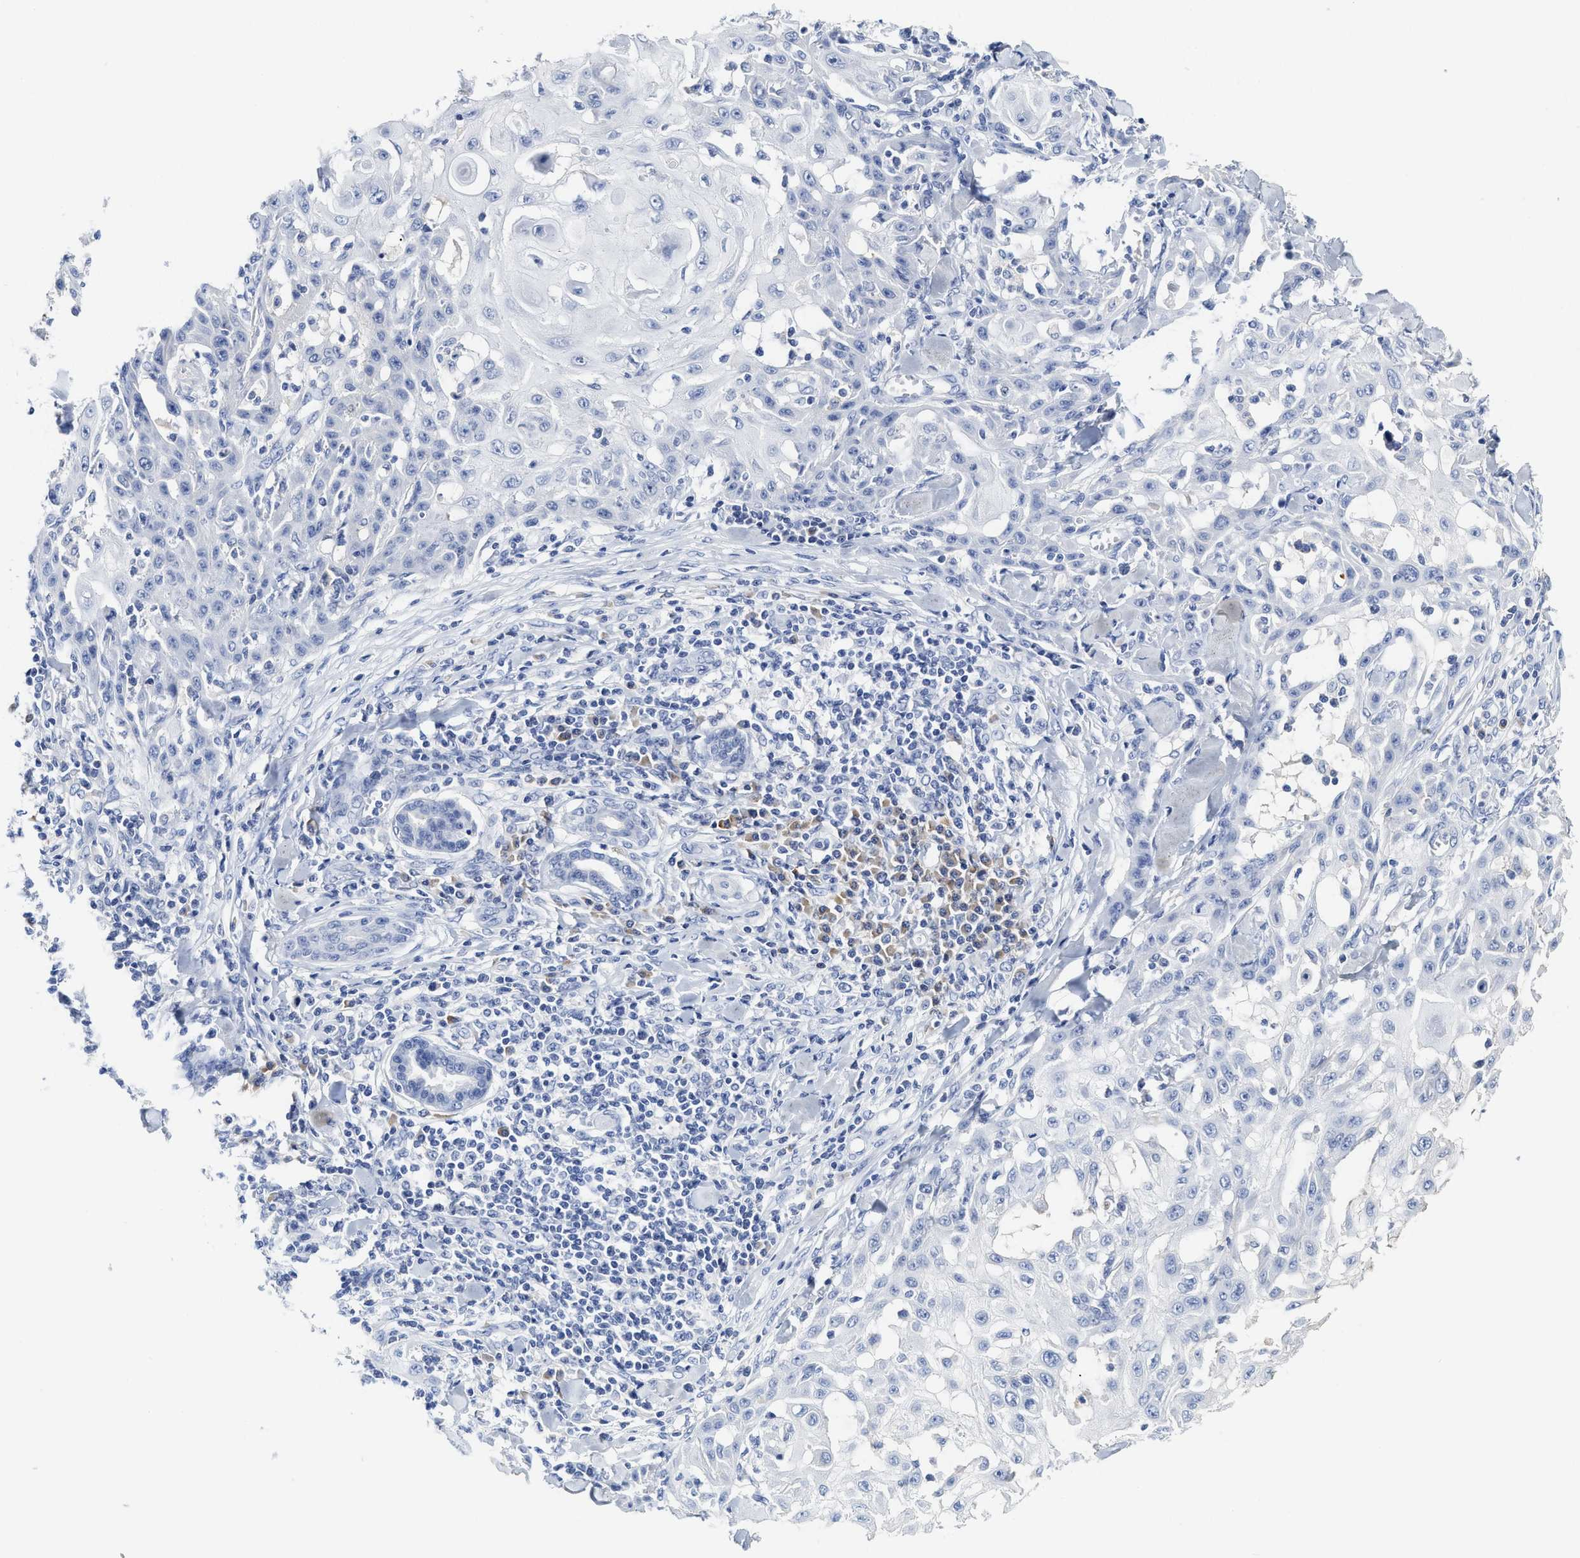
{"staining": {"intensity": "negative", "quantity": "none", "location": "none"}, "tissue": "skin cancer", "cell_type": "Tumor cells", "image_type": "cancer", "snomed": [{"axis": "morphology", "description": "Squamous cell carcinoma, NOS"}, {"axis": "topography", "description": "Skin"}], "caption": "Protein analysis of skin squamous cell carcinoma reveals no significant staining in tumor cells.", "gene": "C2", "patient": {"sex": "male", "age": 24}}